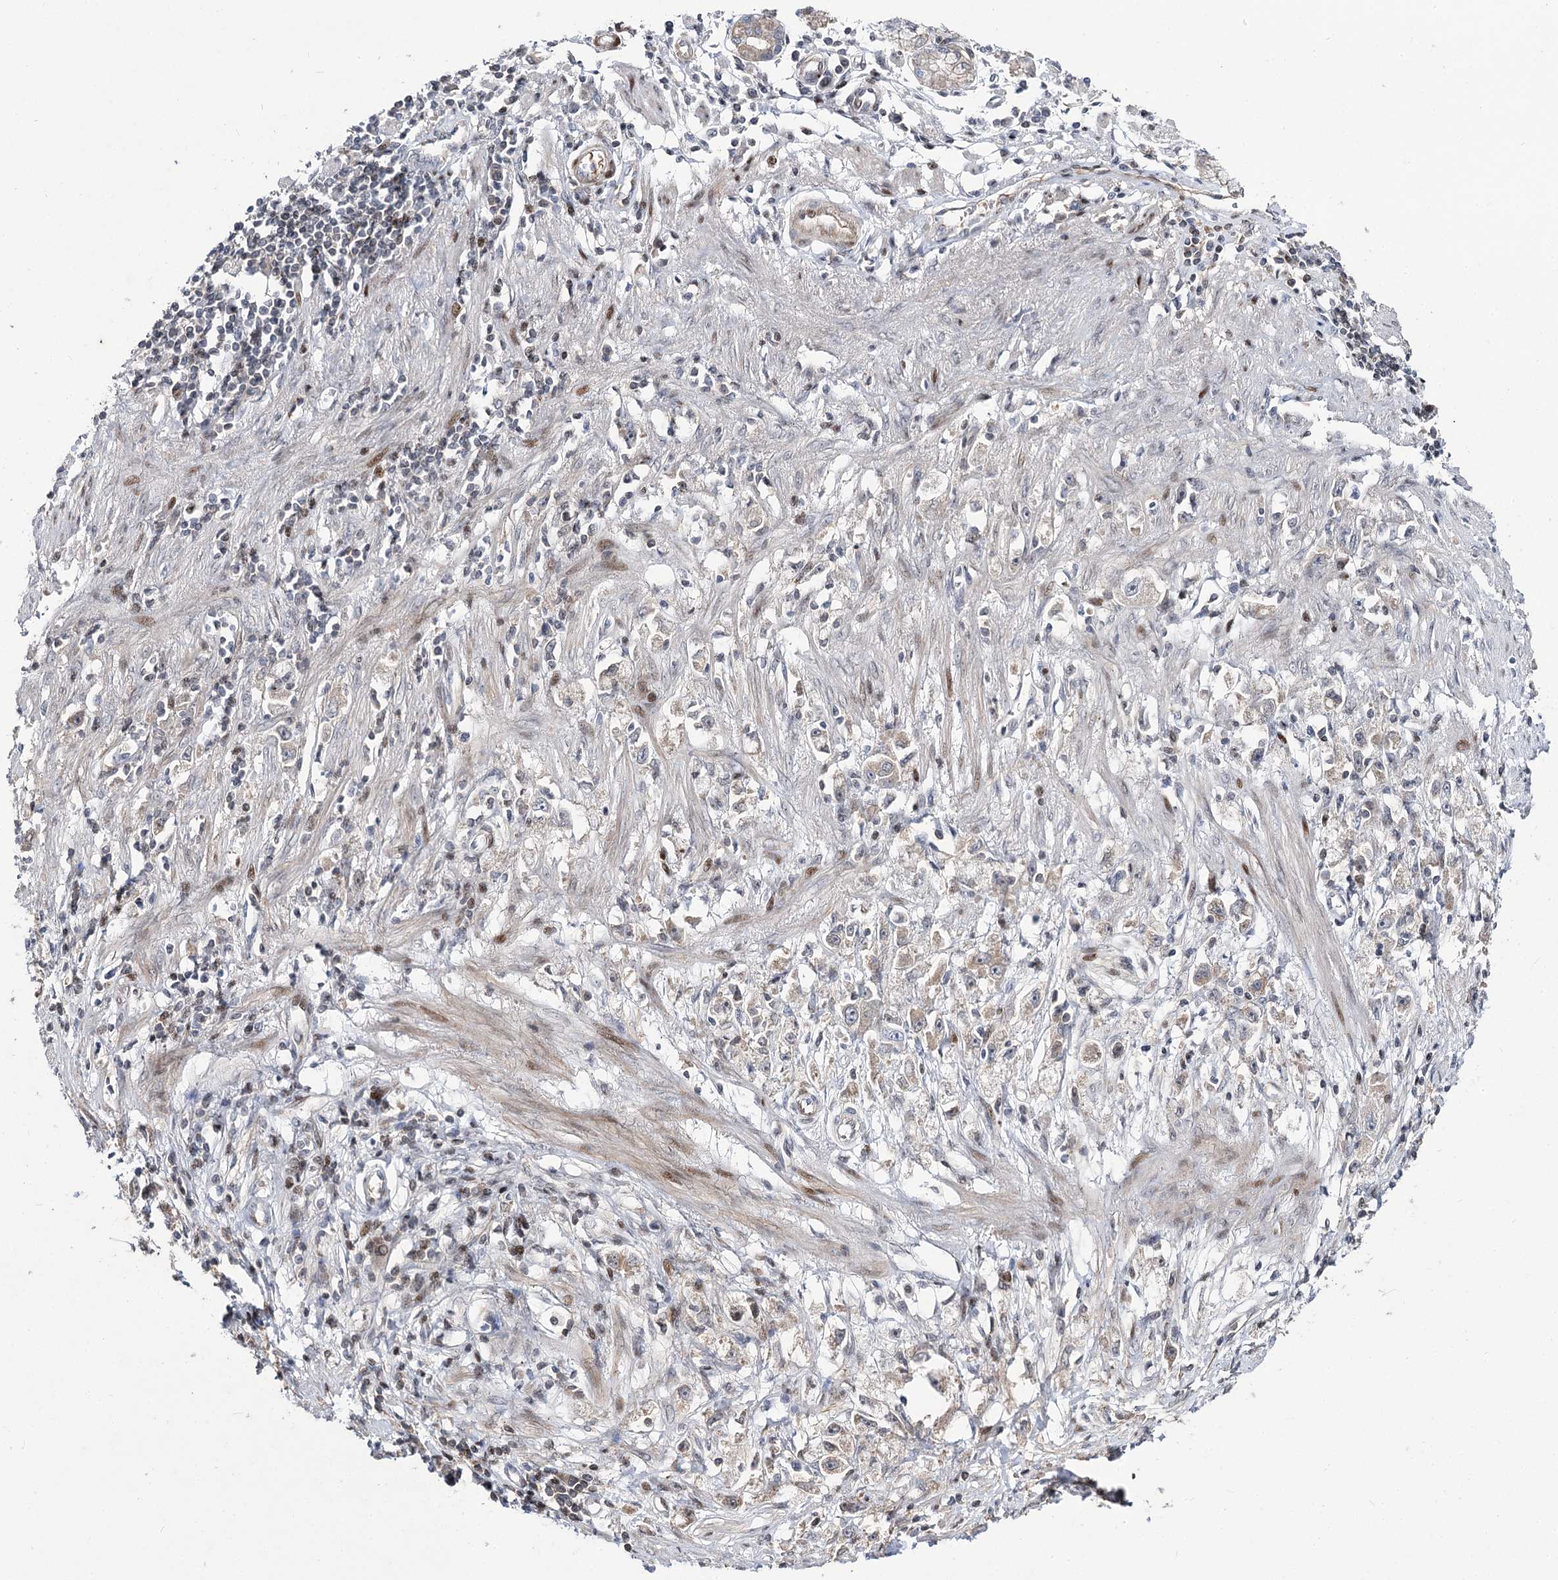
{"staining": {"intensity": "weak", "quantity": "<25%", "location": "cytoplasmic/membranous"}, "tissue": "stomach cancer", "cell_type": "Tumor cells", "image_type": "cancer", "snomed": [{"axis": "morphology", "description": "Adenocarcinoma, NOS"}, {"axis": "topography", "description": "Stomach"}], "caption": "An IHC photomicrograph of stomach cancer is shown. There is no staining in tumor cells of stomach cancer.", "gene": "ITFG2", "patient": {"sex": "female", "age": 59}}